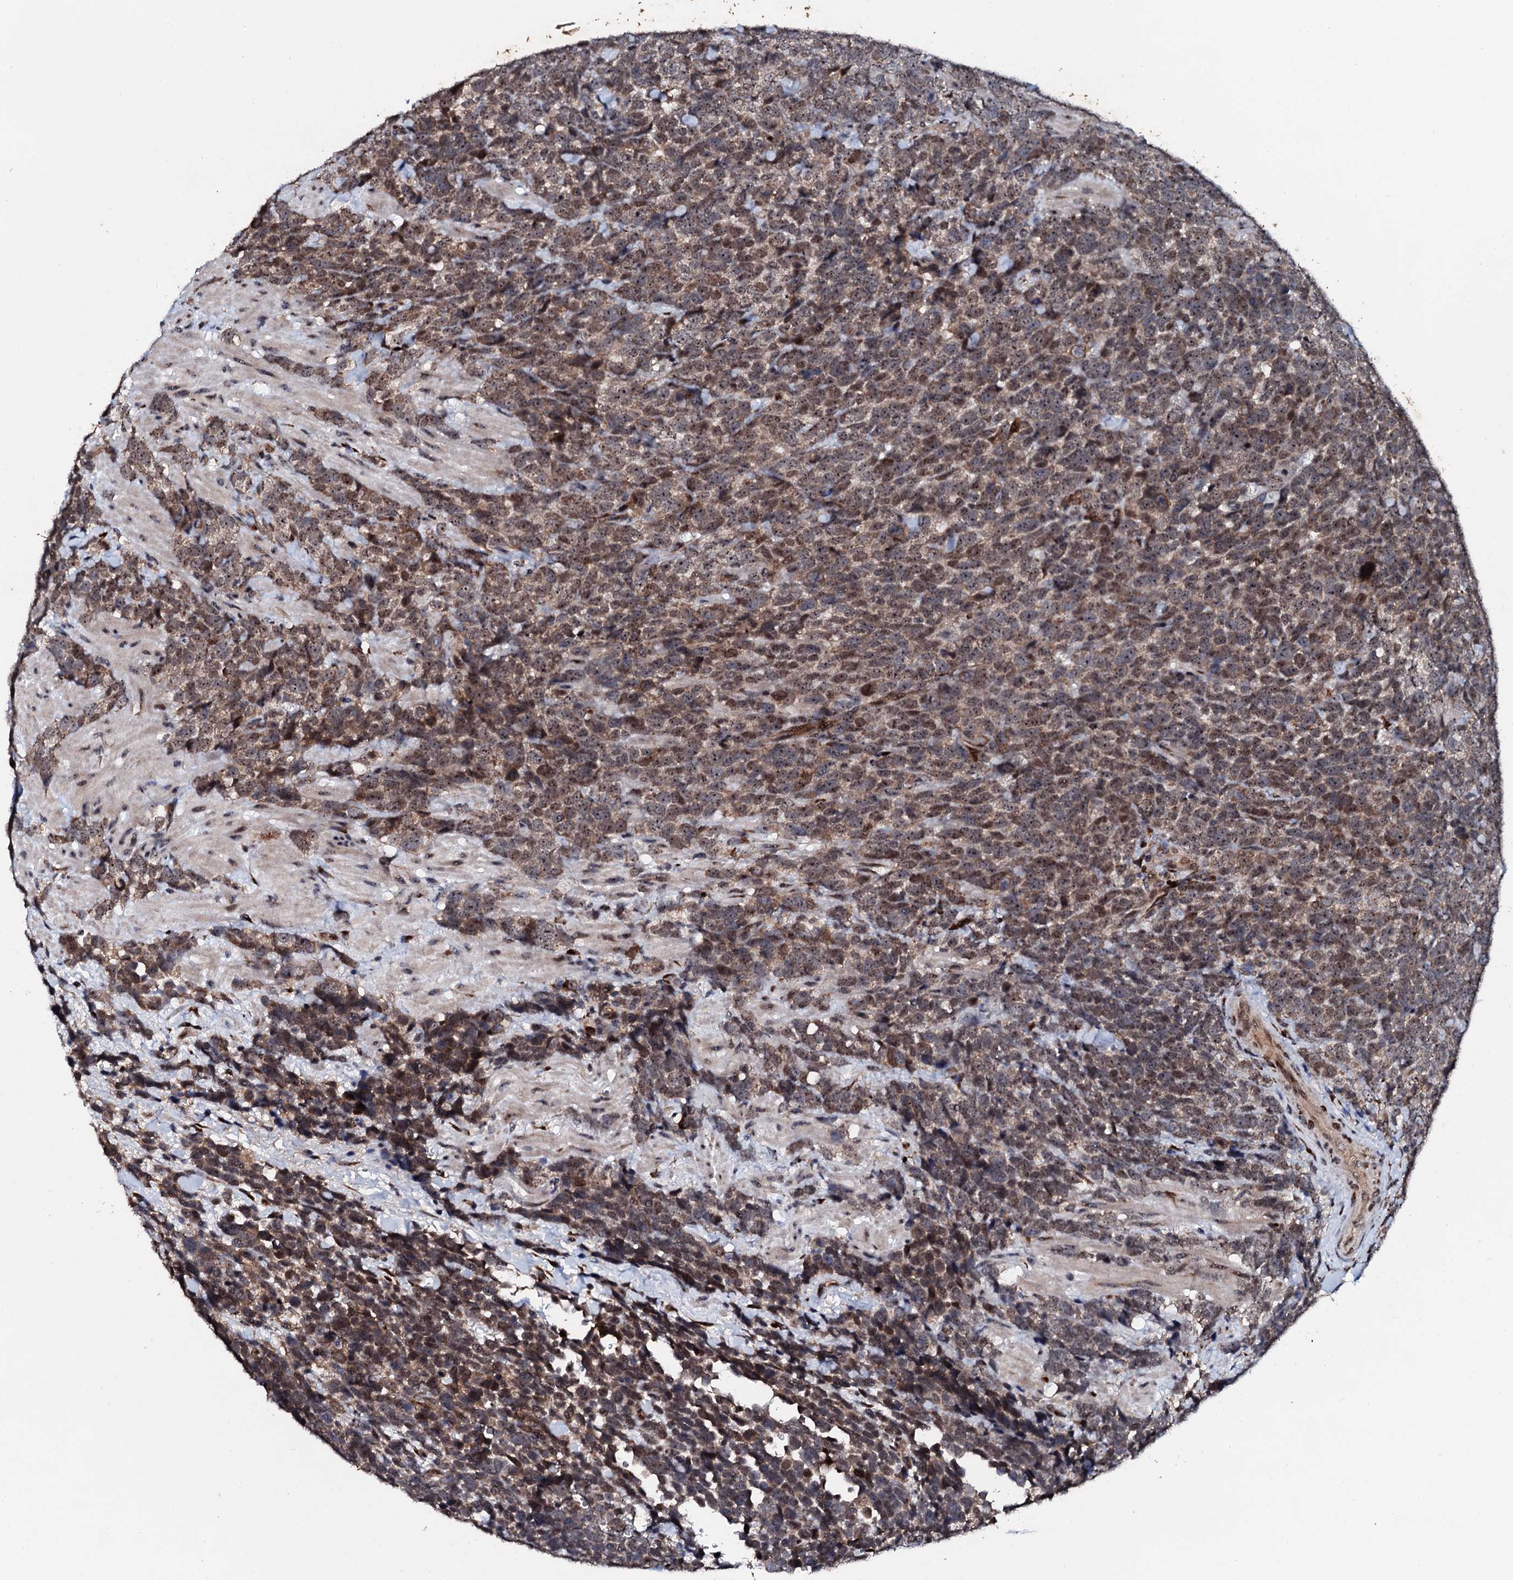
{"staining": {"intensity": "moderate", "quantity": "<25%", "location": "nuclear"}, "tissue": "urothelial cancer", "cell_type": "Tumor cells", "image_type": "cancer", "snomed": [{"axis": "morphology", "description": "Urothelial carcinoma, High grade"}, {"axis": "topography", "description": "Urinary bladder"}], "caption": "Immunohistochemical staining of urothelial cancer demonstrates moderate nuclear protein expression in about <25% of tumor cells. Immunohistochemistry (ihc) stains the protein in brown and the nuclei are stained blue.", "gene": "FAM111A", "patient": {"sex": "female", "age": 82}}